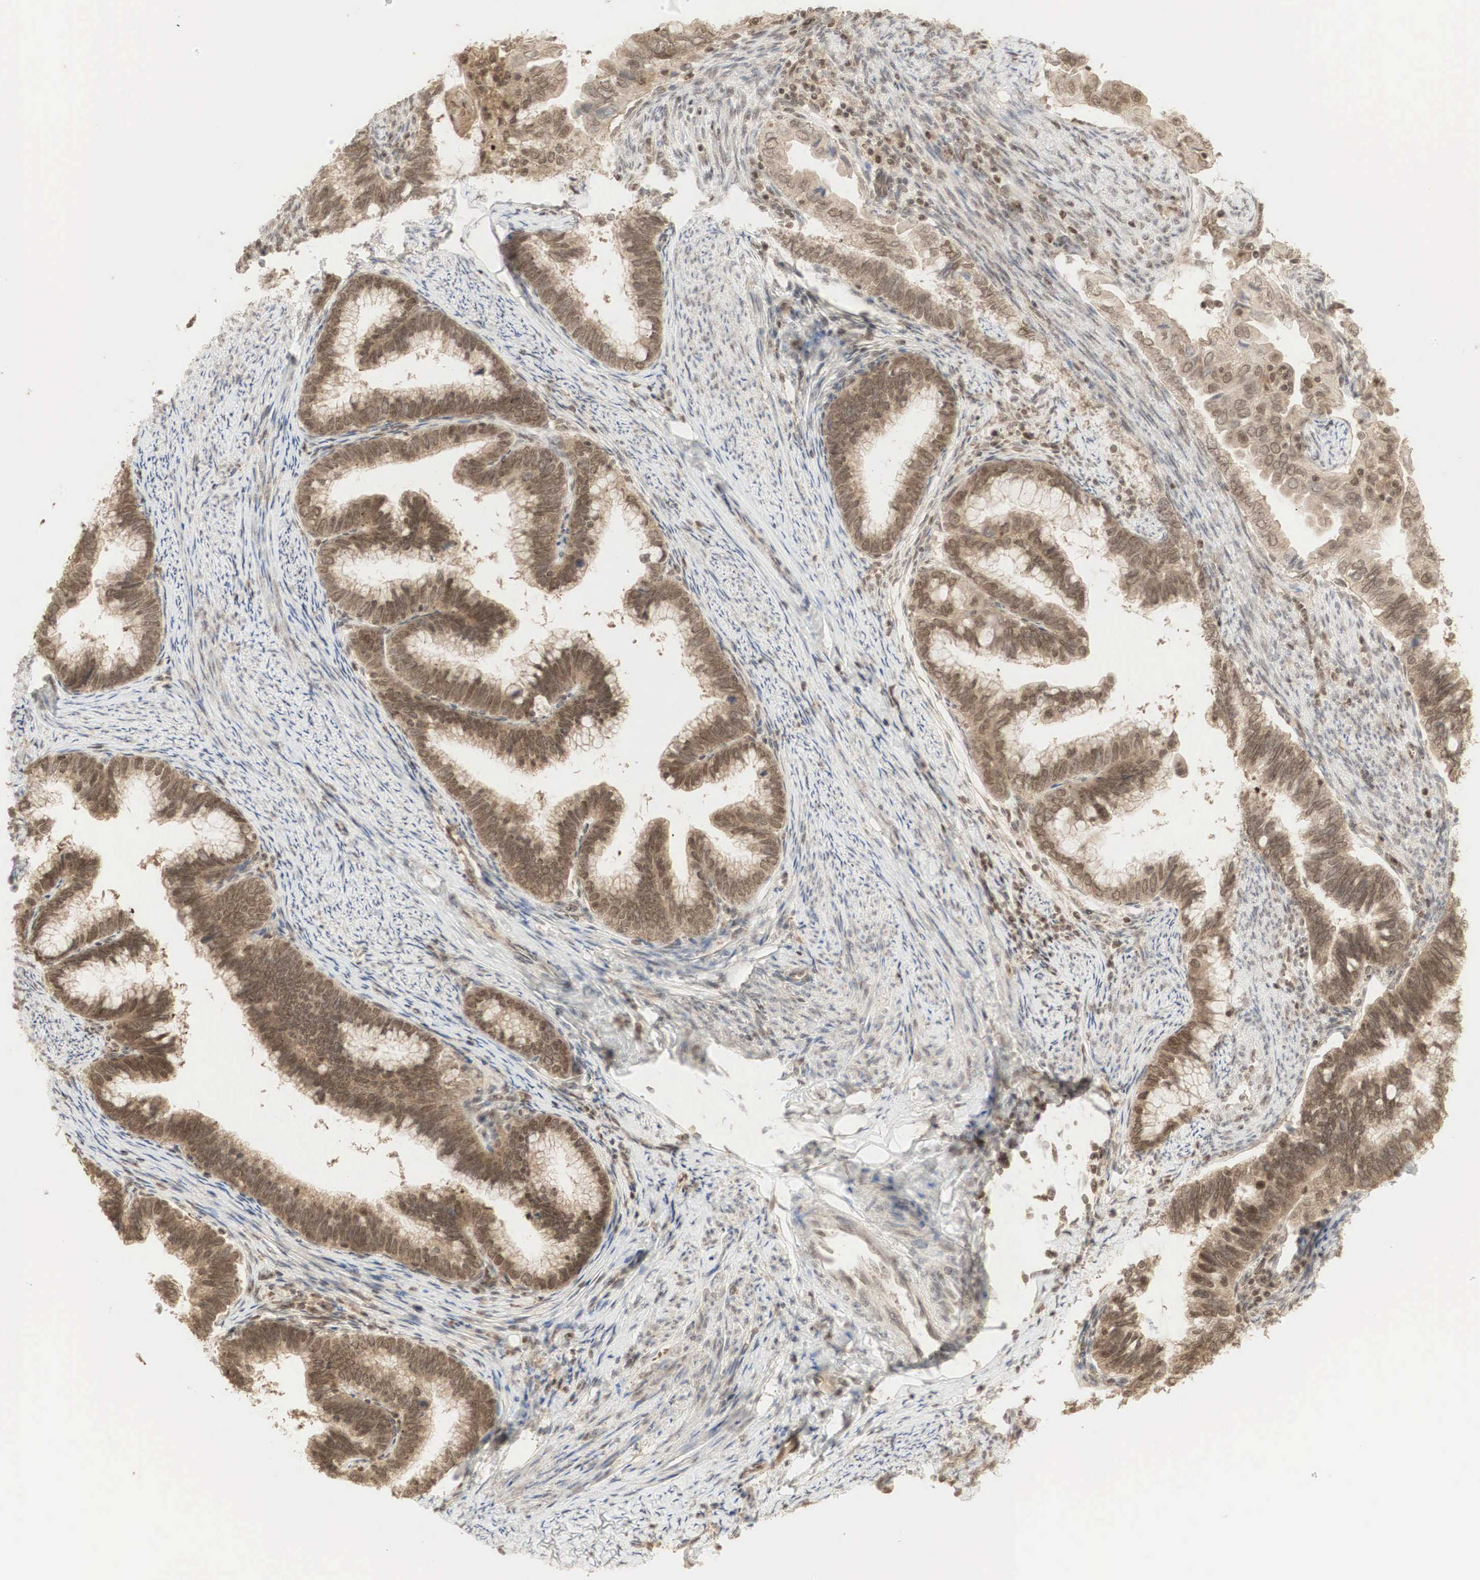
{"staining": {"intensity": "moderate", "quantity": ">75%", "location": "cytoplasmic/membranous,nuclear"}, "tissue": "cervical cancer", "cell_type": "Tumor cells", "image_type": "cancer", "snomed": [{"axis": "morphology", "description": "Adenocarcinoma, NOS"}, {"axis": "topography", "description": "Cervix"}], "caption": "Protein expression analysis of cervical cancer displays moderate cytoplasmic/membranous and nuclear positivity in about >75% of tumor cells. (DAB = brown stain, brightfield microscopy at high magnification).", "gene": "RNF113A", "patient": {"sex": "female", "age": 49}}